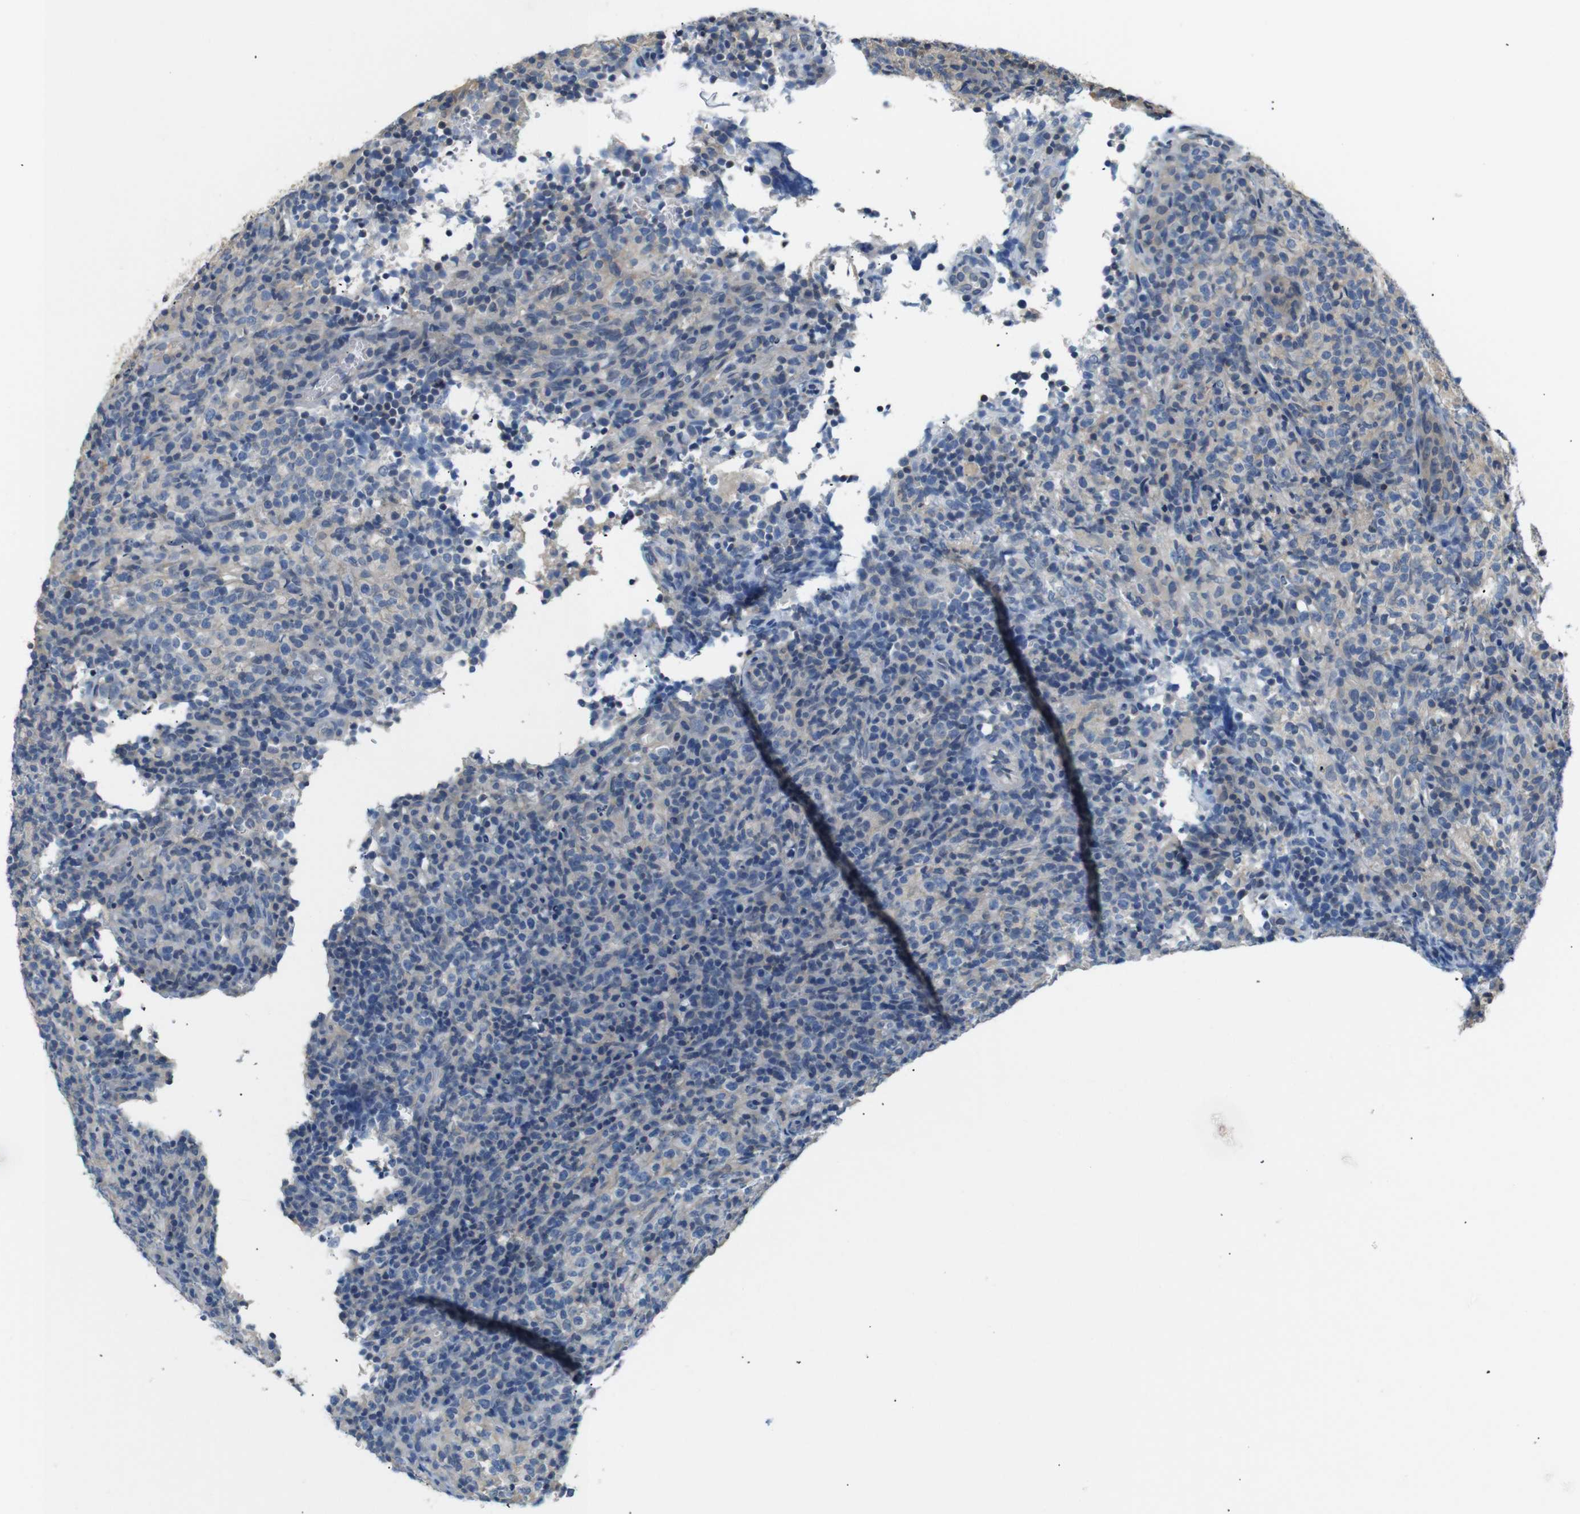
{"staining": {"intensity": "negative", "quantity": "none", "location": "none"}, "tissue": "lymphoma", "cell_type": "Tumor cells", "image_type": "cancer", "snomed": [{"axis": "morphology", "description": "Malignant lymphoma, non-Hodgkin's type, High grade"}, {"axis": "topography", "description": "Lymph node"}], "caption": "Immunohistochemical staining of human malignant lymphoma, non-Hodgkin's type (high-grade) reveals no significant staining in tumor cells.", "gene": "SFN", "patient": {"sex": "female", "age": 76}}